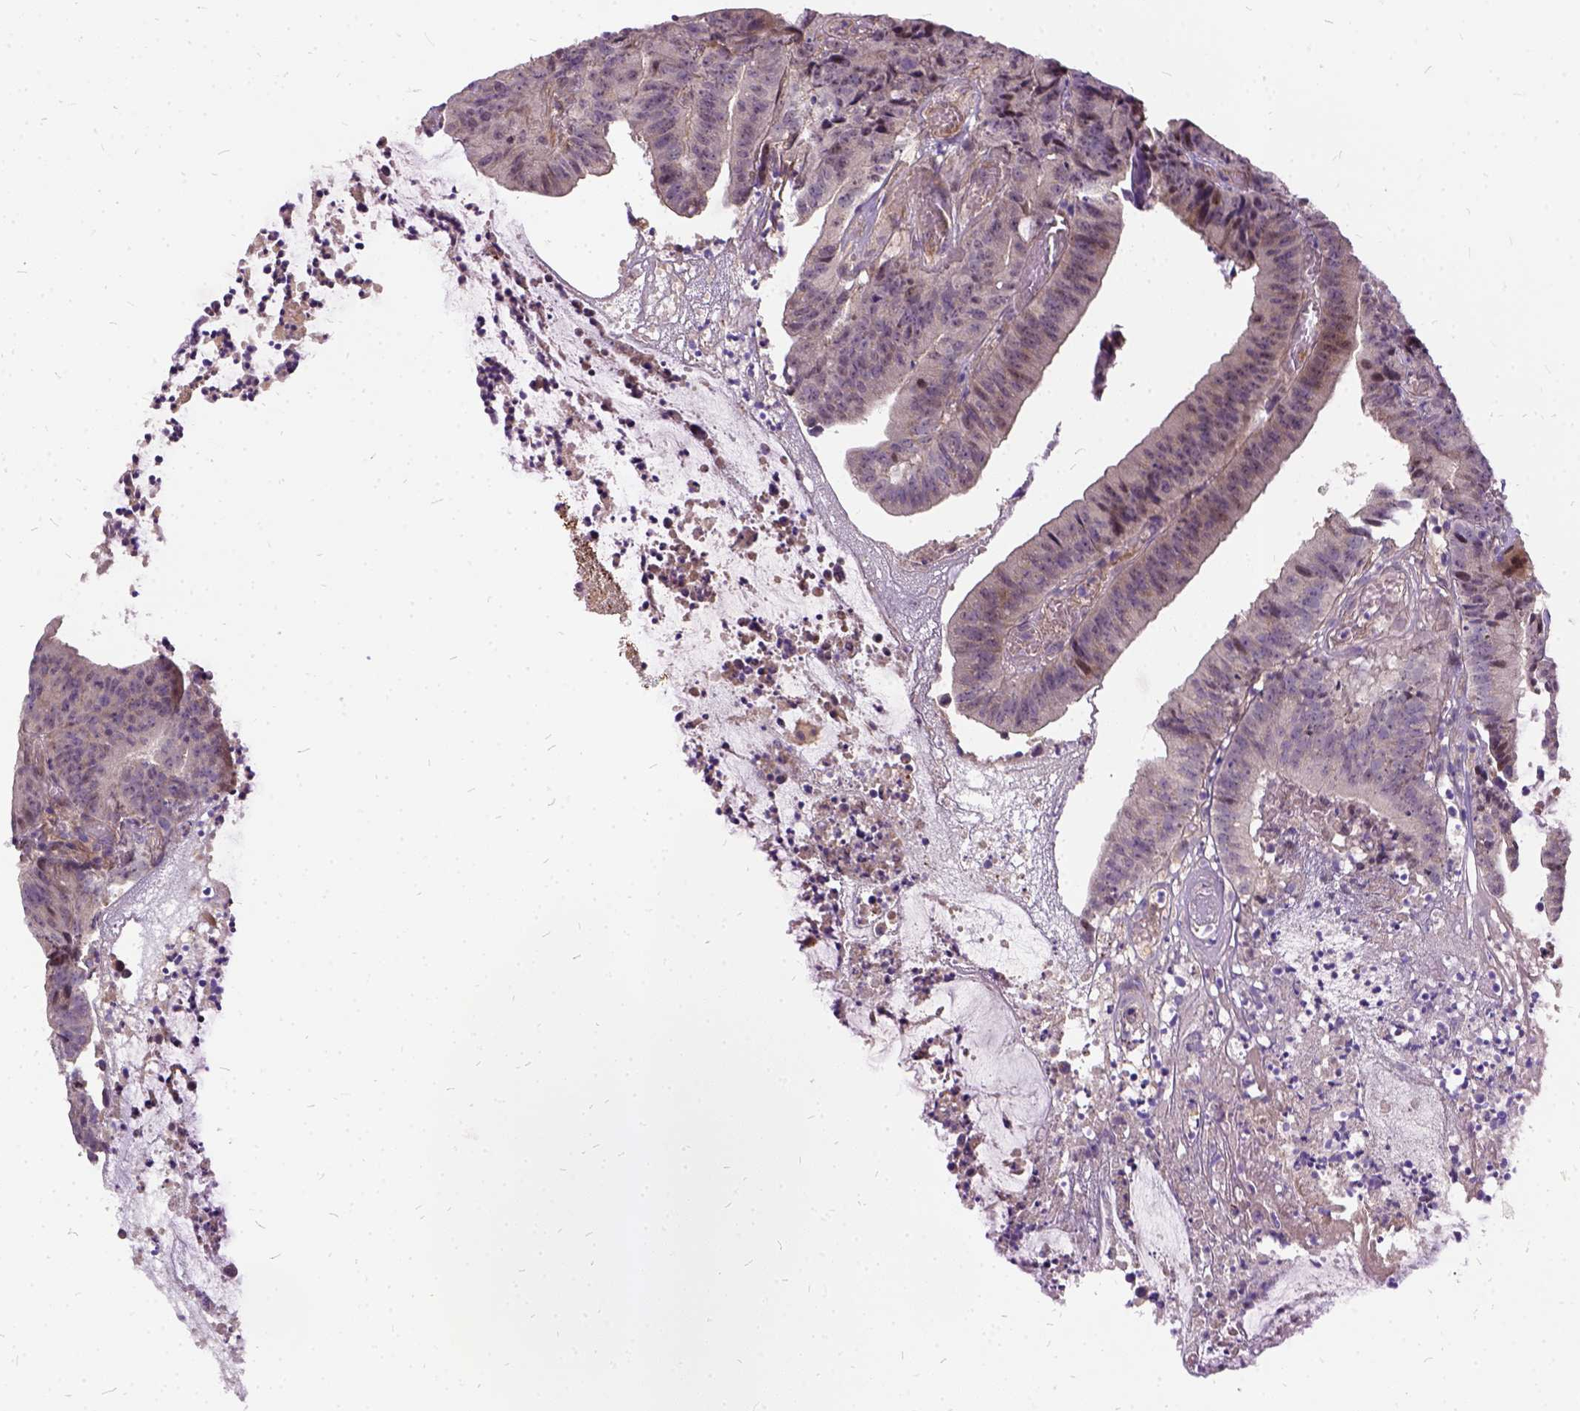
{"staining": {"intensity": "moderate", "quantity": "25%-75%", "location": "cytoplasmic/membranous"}, "tissue": "colorectal cancer", "cell_type": "Tumor cells", "image_type": "cancer", "snomed": [{"axis": "morphology", "description": "Adenocarcinoma, NOS"}, {"axis": "topography", "description": "Colon"}], "caption": "Tumor cells show medium levels of moderate cytoplasmic/membranous expression in approximately 25%-75% of cells in colorectal cancer.", "gene": "ILRUN", "patient": {"sex": "female", "age": 78}}